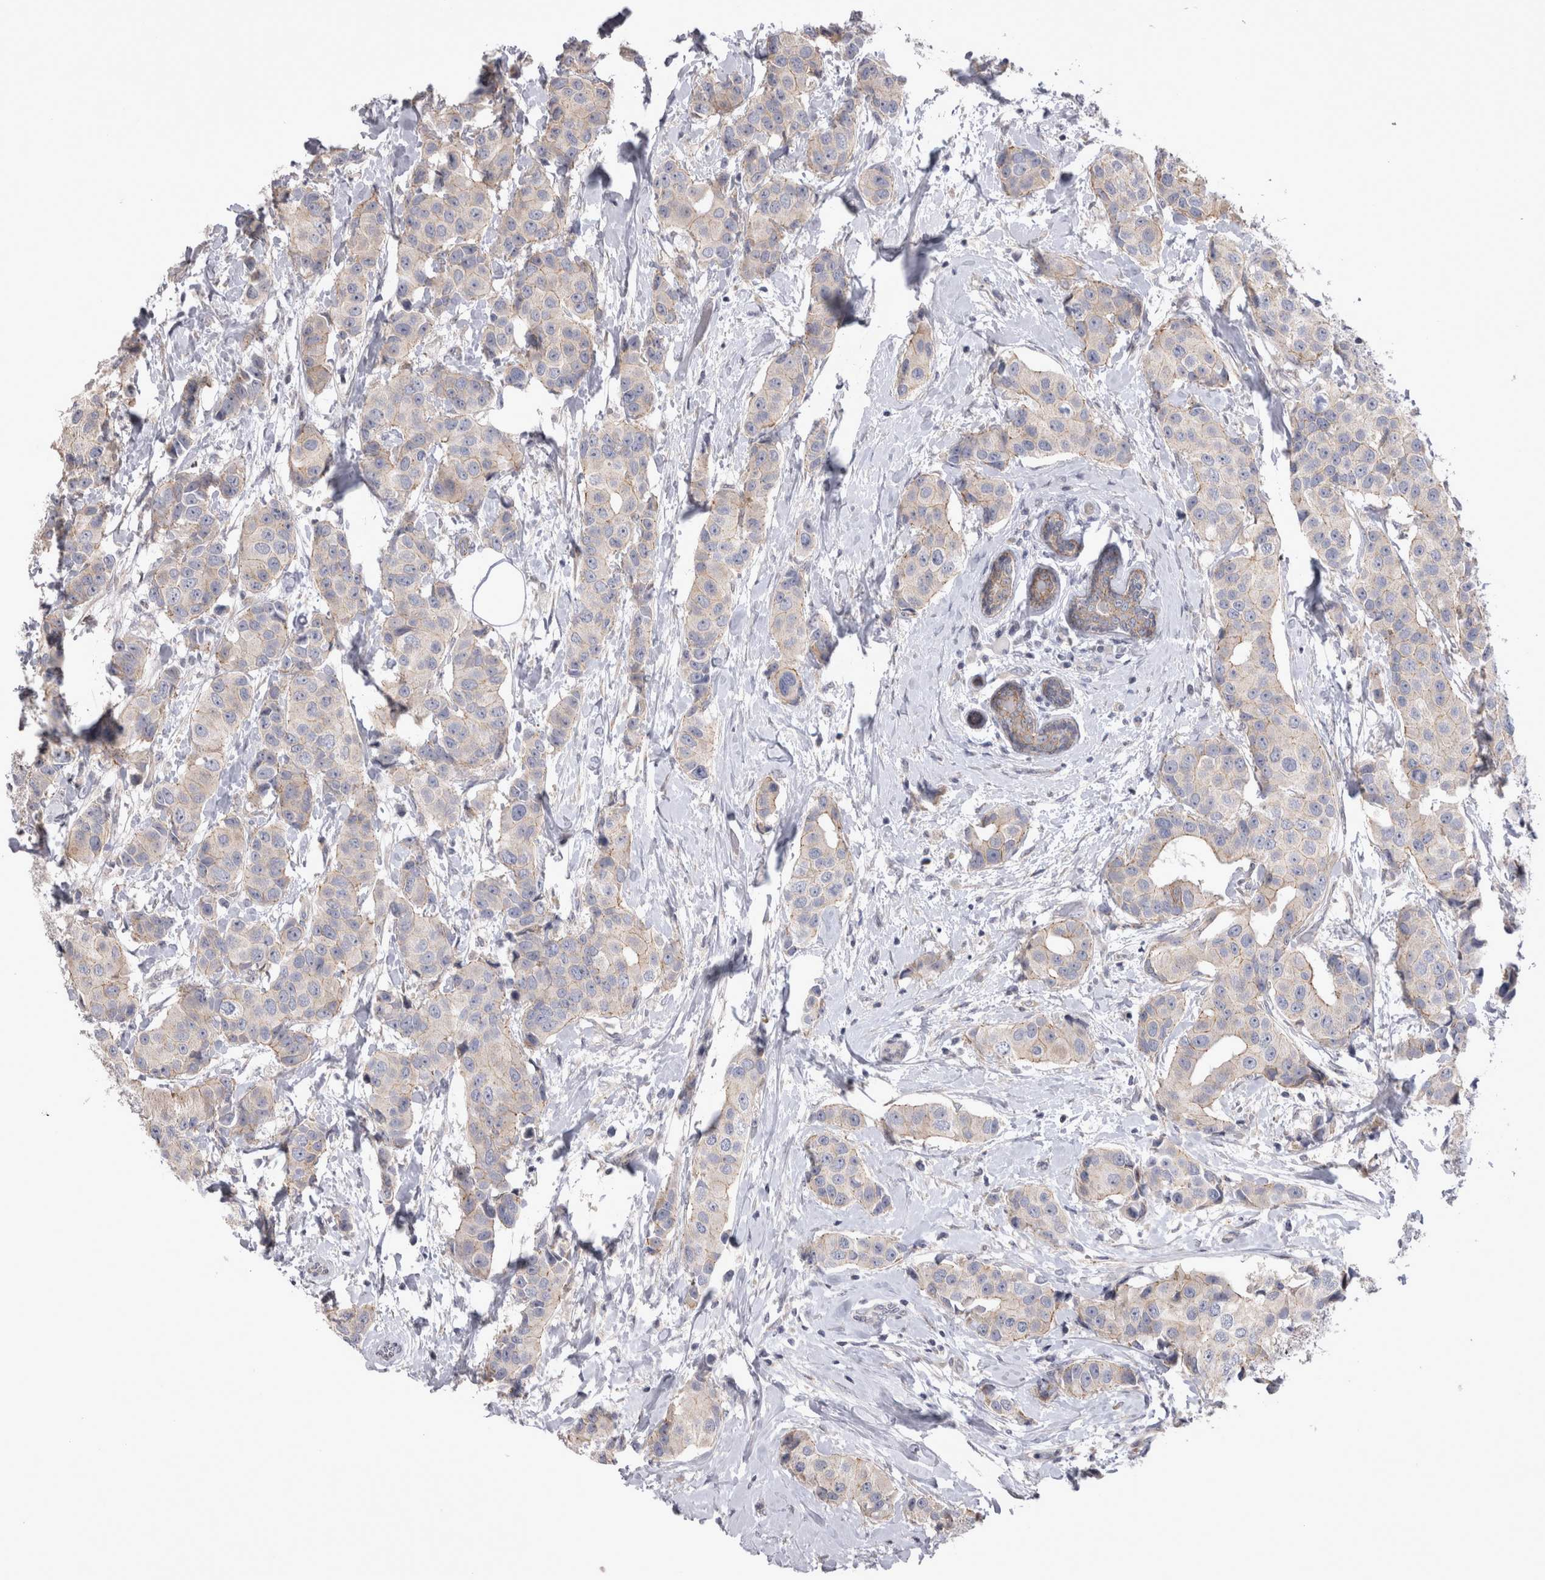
{"staining": {"intensity": "weak", "quantity": "25%-75%", "location": "cytoplasmic/membranous"}, "tissue": "breast cancer", "cell_type": "Tumor cells", "image_type": "cancer", "snomed": [{"axis": "morphology", "description": "Normal tissue, NOS"}, {"axis": "morphology", "description": "Duct carcinoma"}, {"axis": "topography", "description": "Breast"}], "caption": "Protein staining of breast intraductal carcinoma tissue demonstrates weak cytoplasmic/membranous expression in about 25%-75% of tumor cells.", "gene": "NENF", "patient": {"sex": "female", "age": 39}}